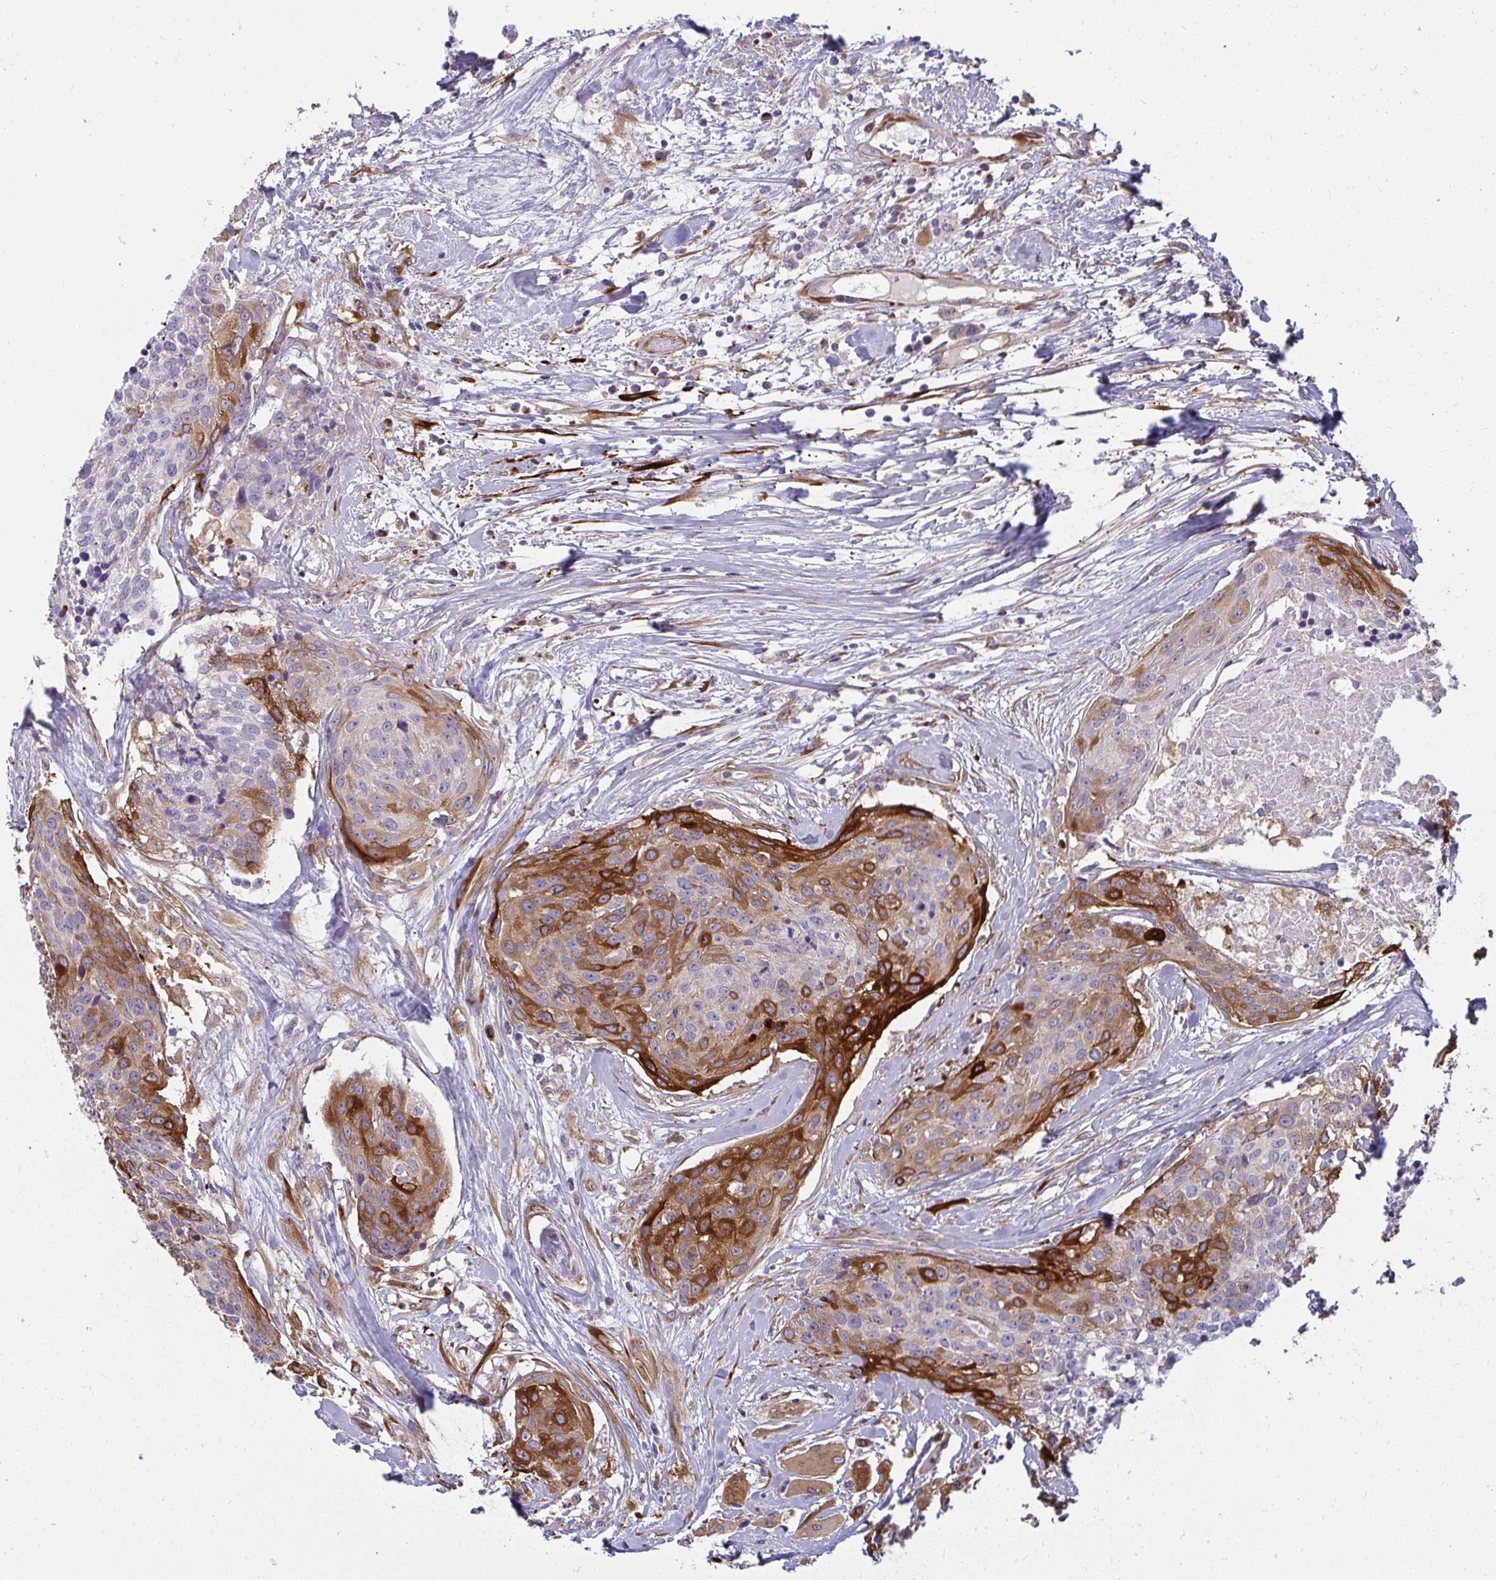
{"staining": {"intensity": "strong", "quantity": "<25%", "location": "cytoplasmic/membranous"}, "tissue": "head and neck cancer", "cell_type": "Tumor cells", "image_type": "cancer", "snomed": [{"axis": "morphology", "description": "Squamous cell carcinoma, NOS"}, {"axis": "topography", "description": "Oral tissue"}, {"axis": "topography", "description": "Head-Neck"}], "caption": "Strong cytoplasmic/membranous protein staining is appreciated in about <25% of tumor cells in head and neck squamous cell carcinoma.", "gene": "IFIT3", "patient": {"sex": "male", "age": 64}}